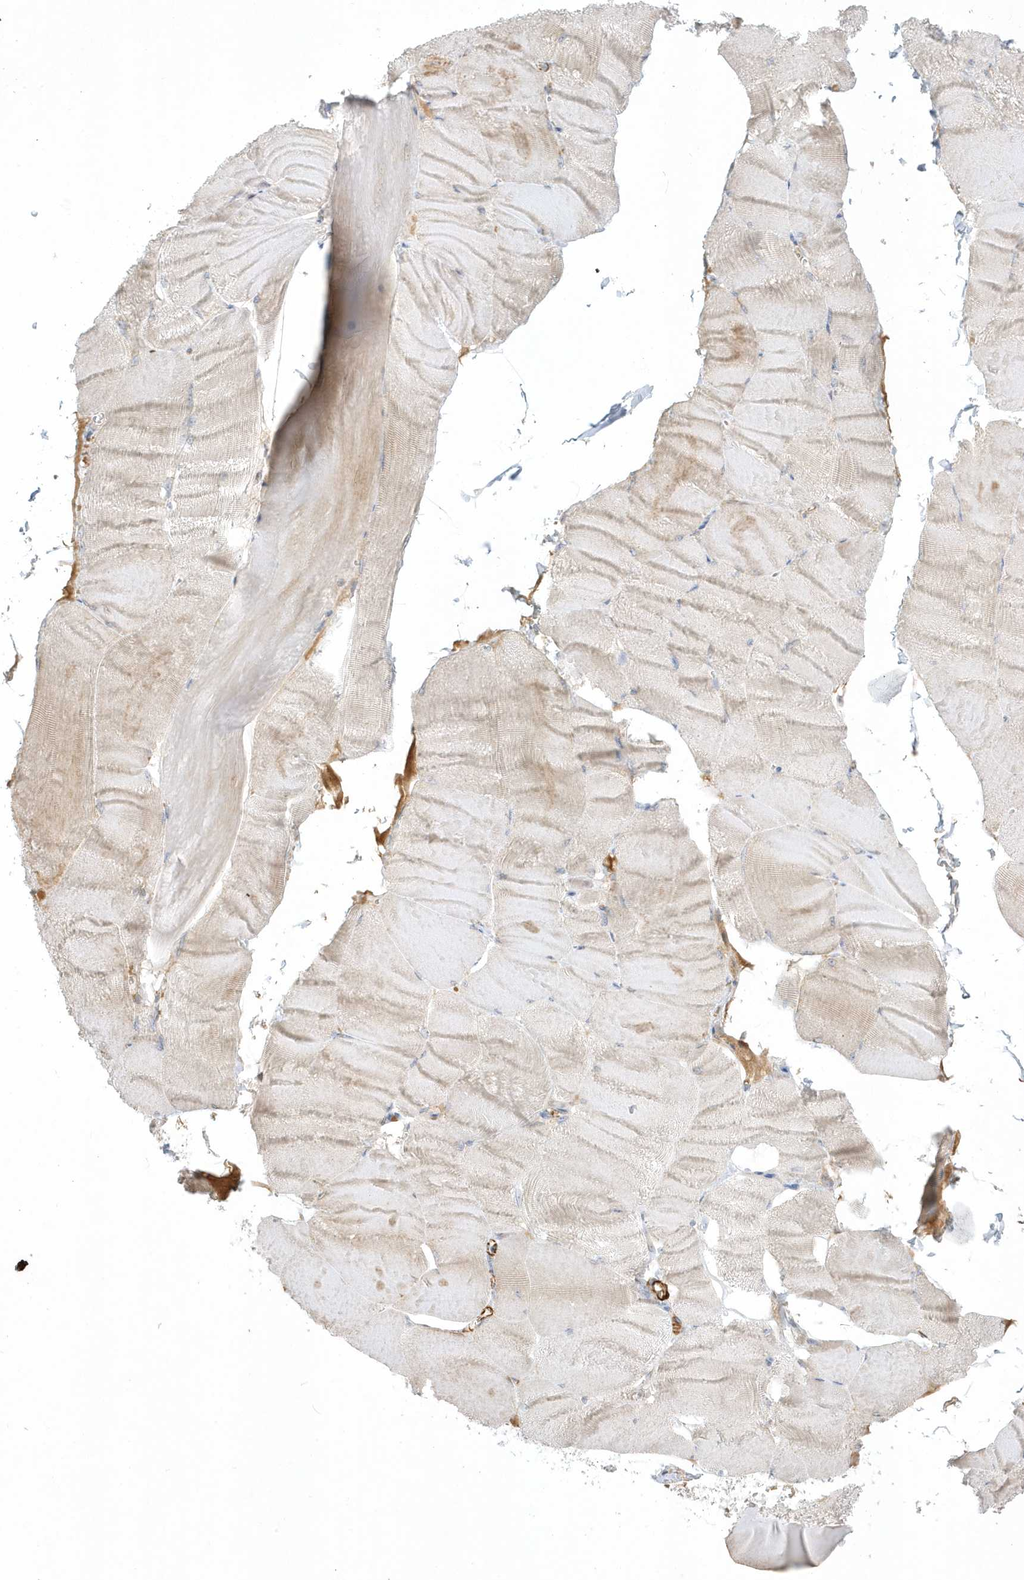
{"staining": {"intensity": "weak", "quantity": "<25%", "location": "cytoplasmic/membranous"}, "tissue": "skeletal muscle", "cell_type": "Myocytes", "image_type": "normal", "snomed": [{"axis": "morphology", "description": "Normal tissue, NOS"}, {"axis": "morphology", "description": "Basal cell carcinoma"}, {"axis": "topography", "description": "Skeletal muscle"}], "caption": "This is an IHC micrograph of benign skeletal muscle. There is no expression in myocytes.", "gene": "THADA", "patient": {"sex": "female", "age": 64}}